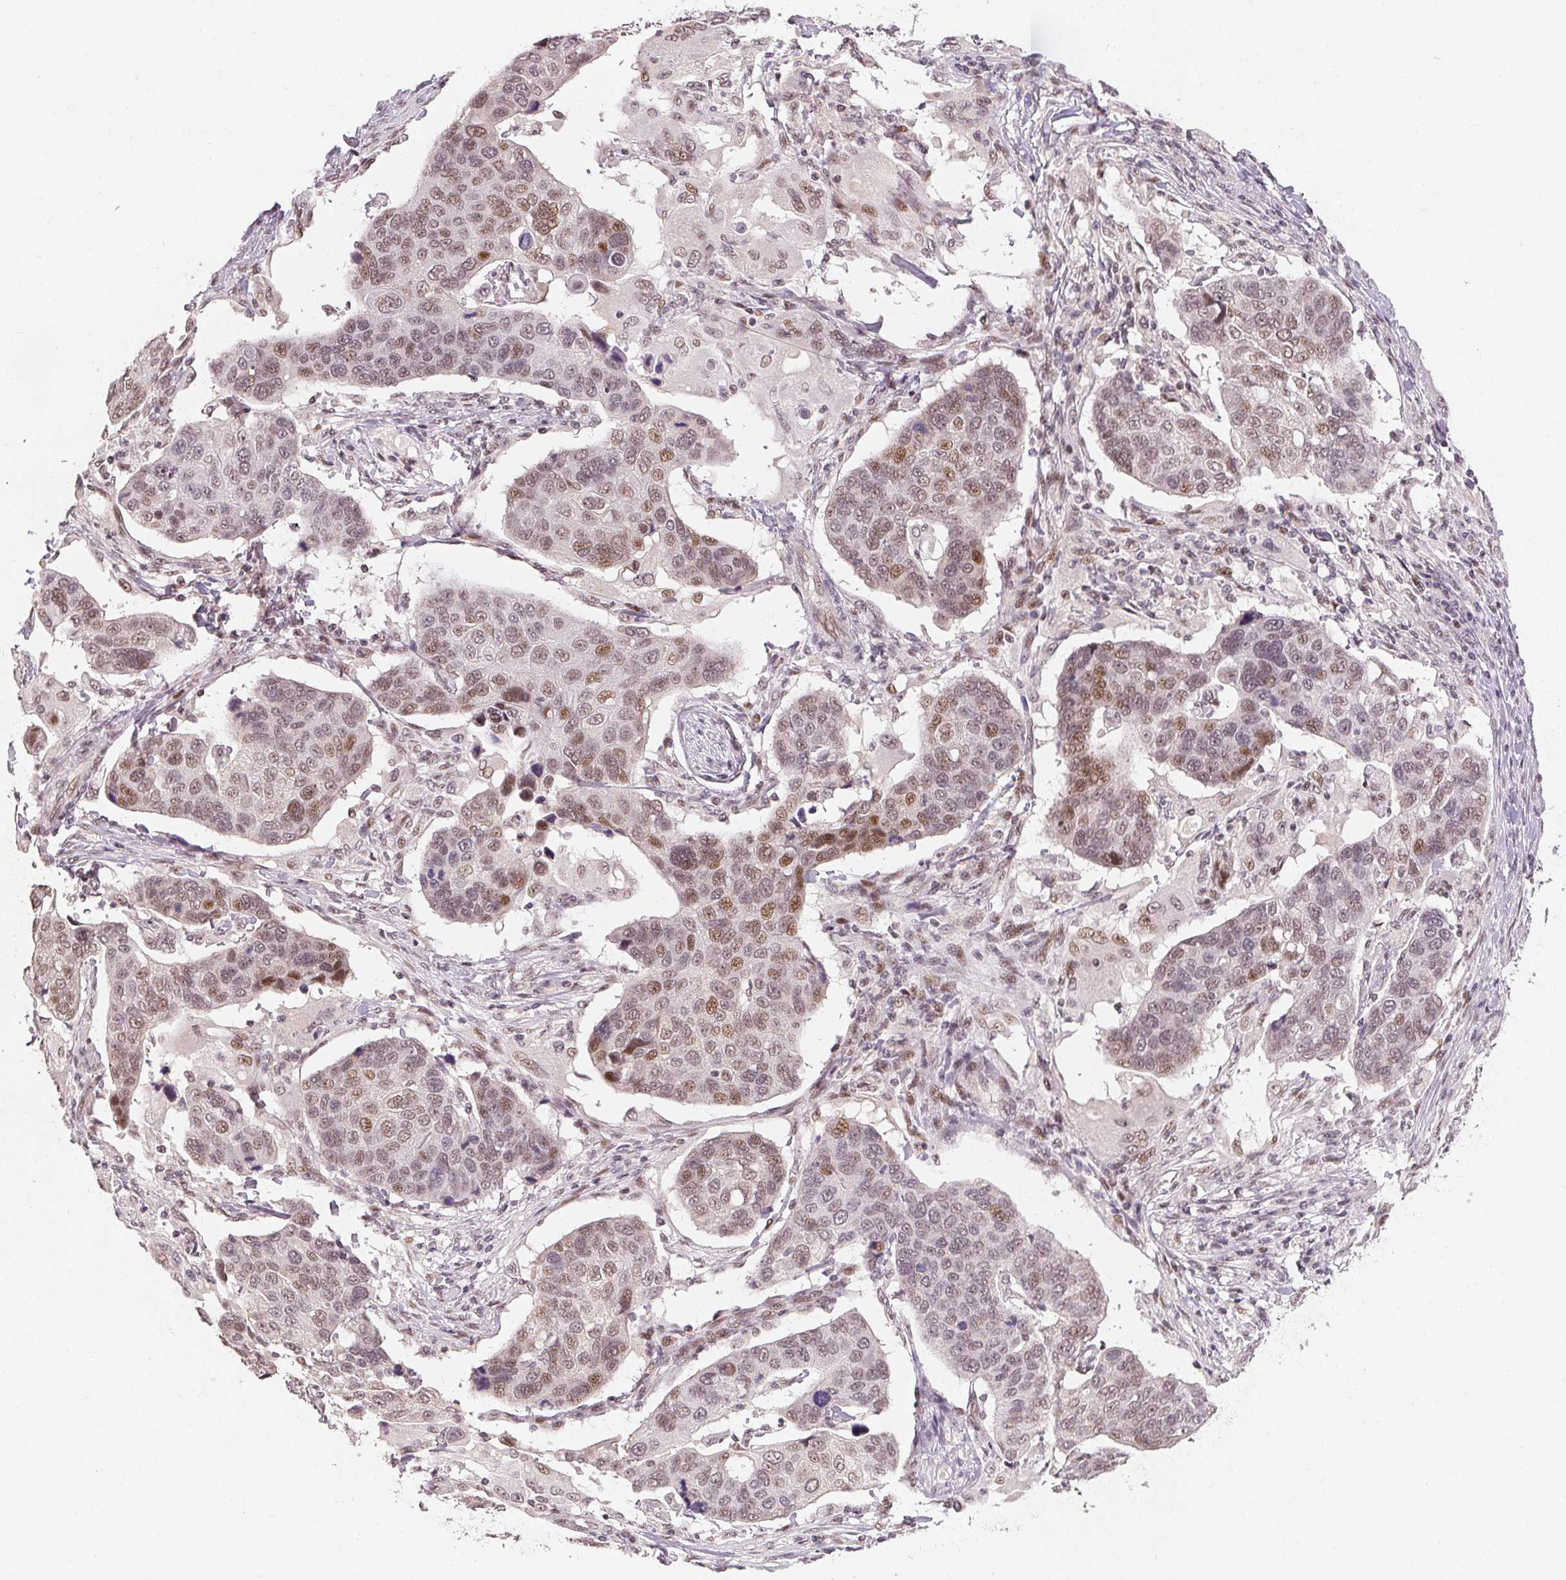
{"staining": {"intensity": "moderate", "quantity": "25%-75%", "location": "nuclear"}, "tissue": "lung cancer", "cell_type": "Tumor cells", "image_type": "cancer", "snomed": [{"axis": "morphology", "description": "Squamous cell carcinoma, NOS"}, {"axis": "topography", "description": "Lymph node"}, {"axis": "topography", "description": "Lung"}], "caption": "Approximately 25%-75% of tumor cells in lung squamous cell carcinoma reveal moderate nuclear protein expression as visualized by brown immunohistochemical staining.", "gene": "KDM4D", "patient": {"sex": "male", "age": 61}}